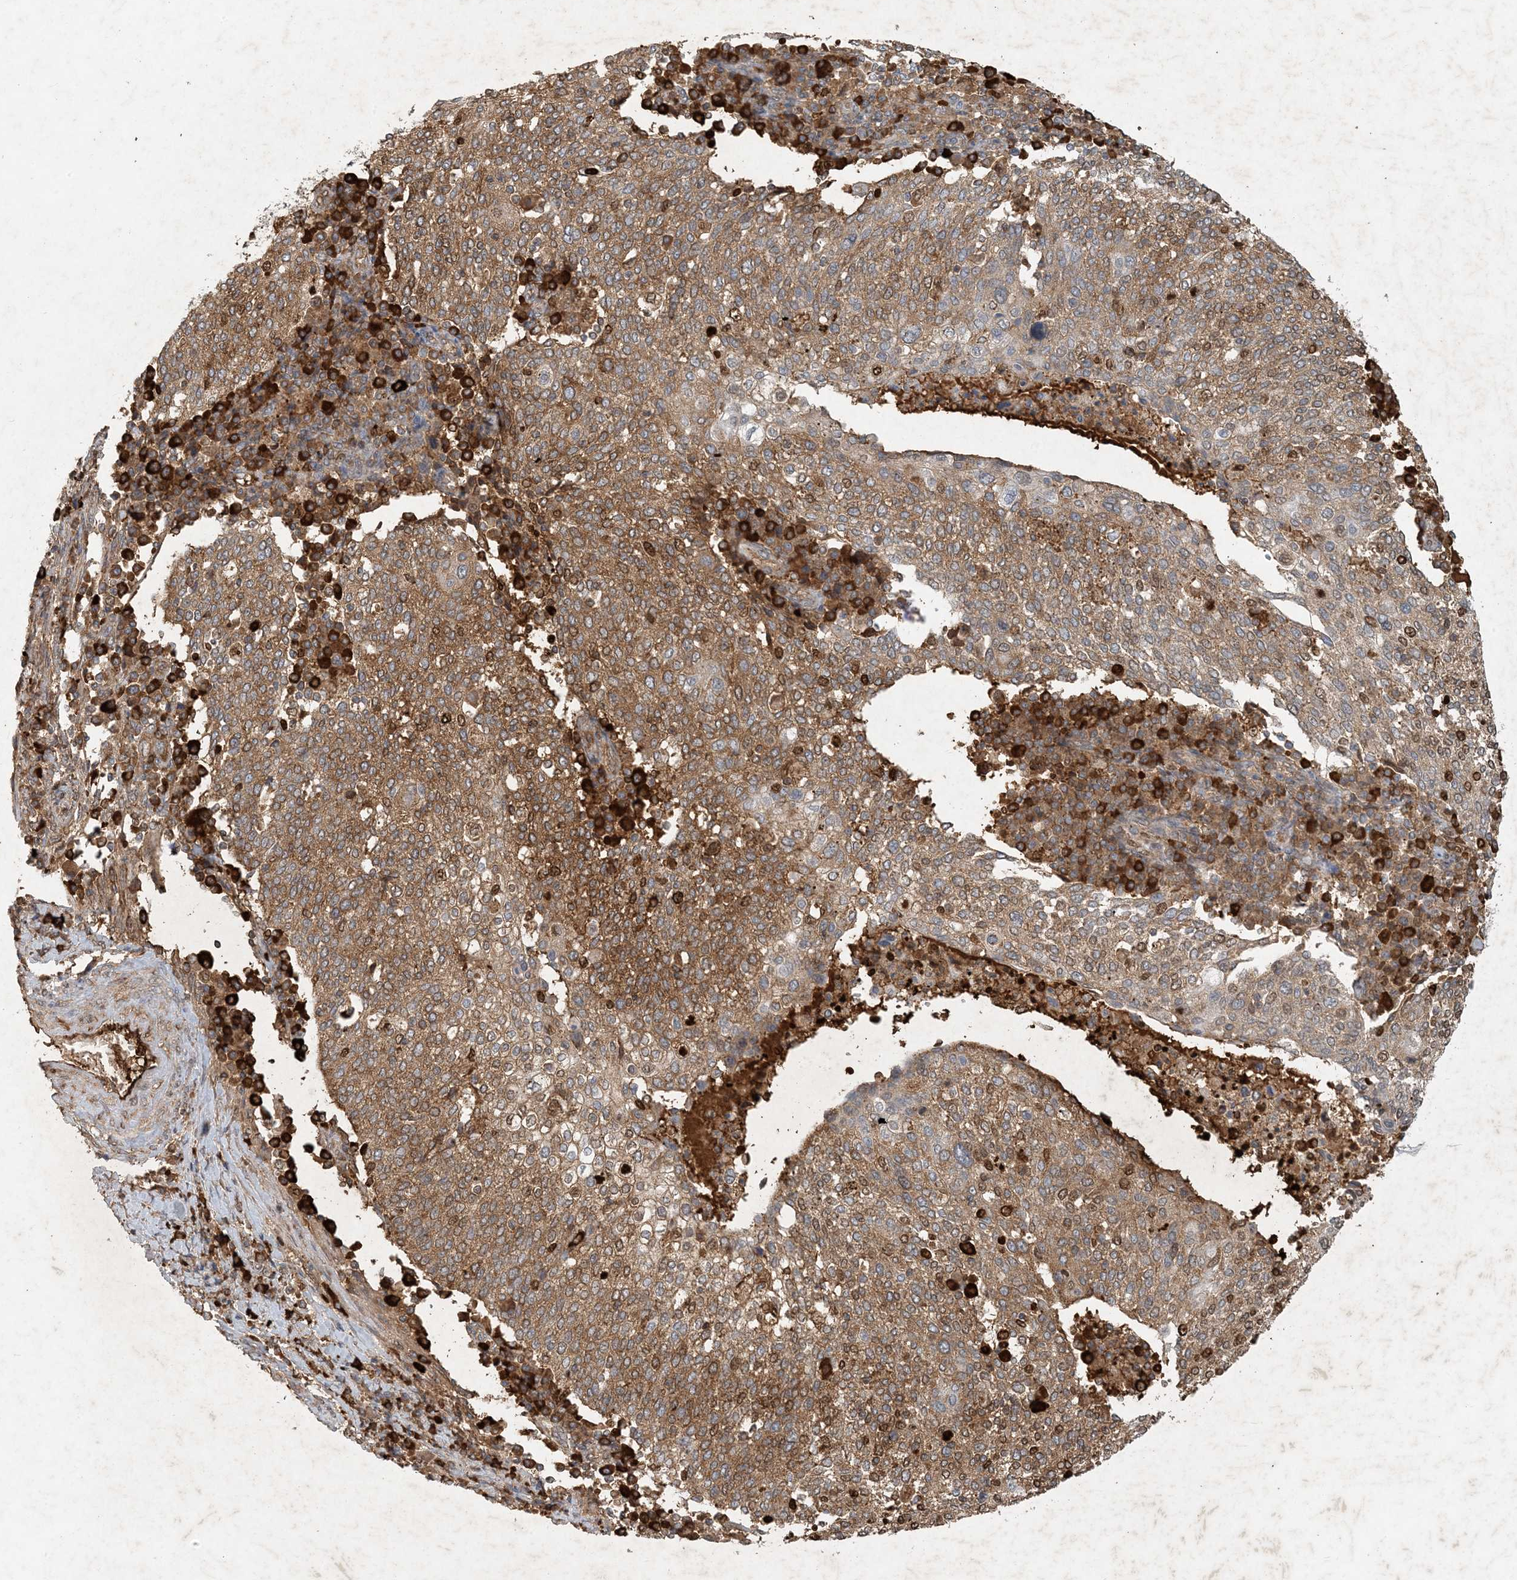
{"staining": {"intensity": "strong", "quantity": ">75%", "location": "cytoplasmic/membranous,nuclear"}, "tissue": "cervical cancer", "cell_type": "Tumor cells", "image_type": "cancer", "snomed": [{"axis": "morphology", "description": "Squamous cell carcinoma, NOS"}, {"axis": "topography", "description": "Cervix"}], "caption": "High-magnification brightfield microscopy of squamous cell carcinoma (cervical) stained with DAB (3,3'-diaminobenzidine) (brown) and counterstained with hematoxylin (blue). tumor cells exhibit strong cytoplasmic/membranous and nuclear expression is appreciated in about>75% of cells.", "gene": "MCOLN1", "patient": {"sex": "female", "age": 40}}